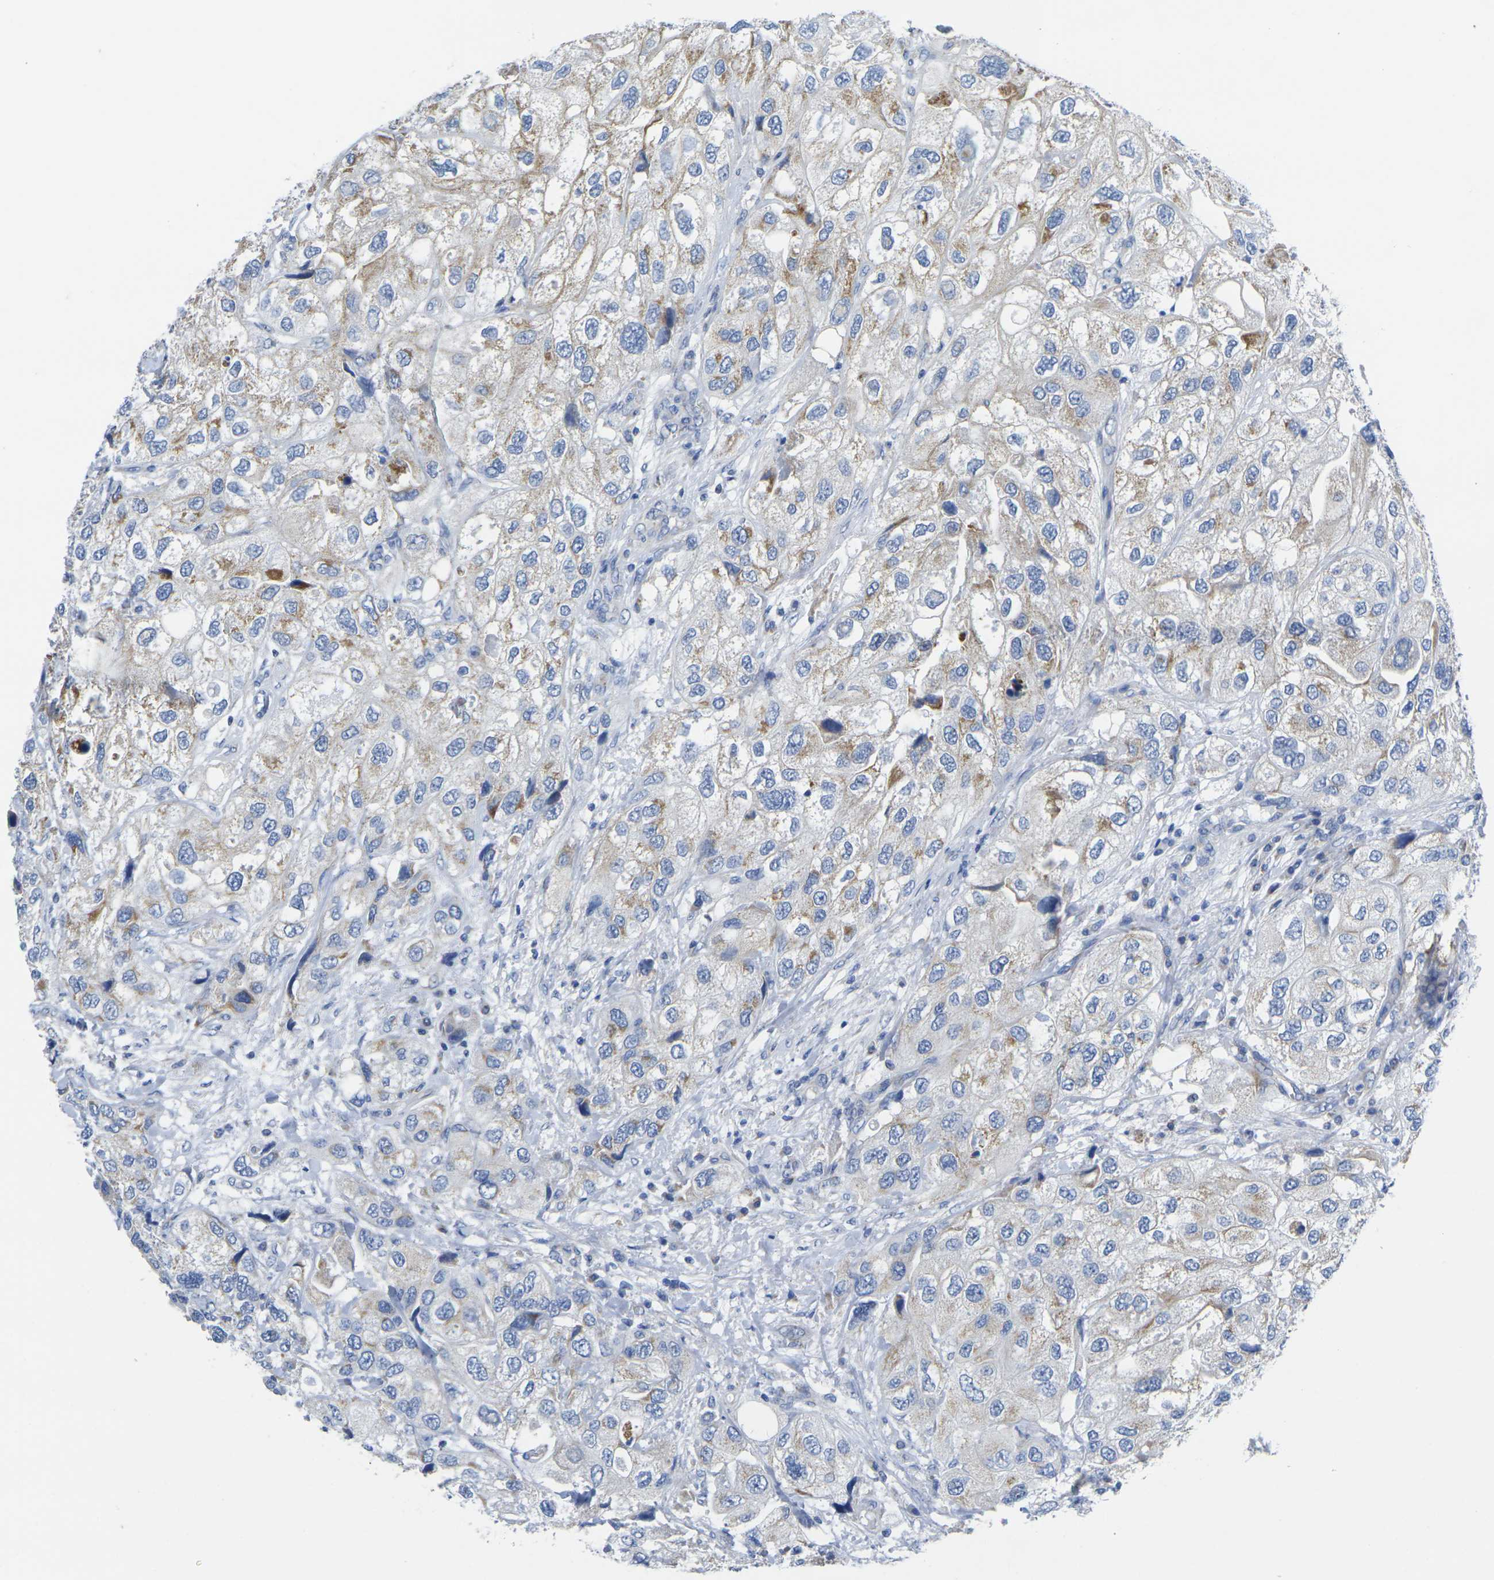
{"staining": {"intensity": "moderate", "quantity": "25%-75%", "location": "cytoplasmic/membranous"}, "tissue": "urothelial cancer", "cell_type": "Tumor cells", "image_type": "cancer", "snomed": [{"axis": "morphology", "description": "Urothelial carcinoma, High grade"}, {"axis": "topography", "description": "Urinary bladder"}], "caption": "Immunohistochemistry micrograph of neoplastic tissue: human urothelial carcinoma (high-grade) stained using immunohistochemistry (IHC) exhibits medium levels of moderate protein expression localized specifically in the cytoplasmic/membranous of tumor cells, appearing as a cytoplasmic/membranous brown color.", "gene": "TMEM204", "patient": {"sex": "female", "age": 64}}